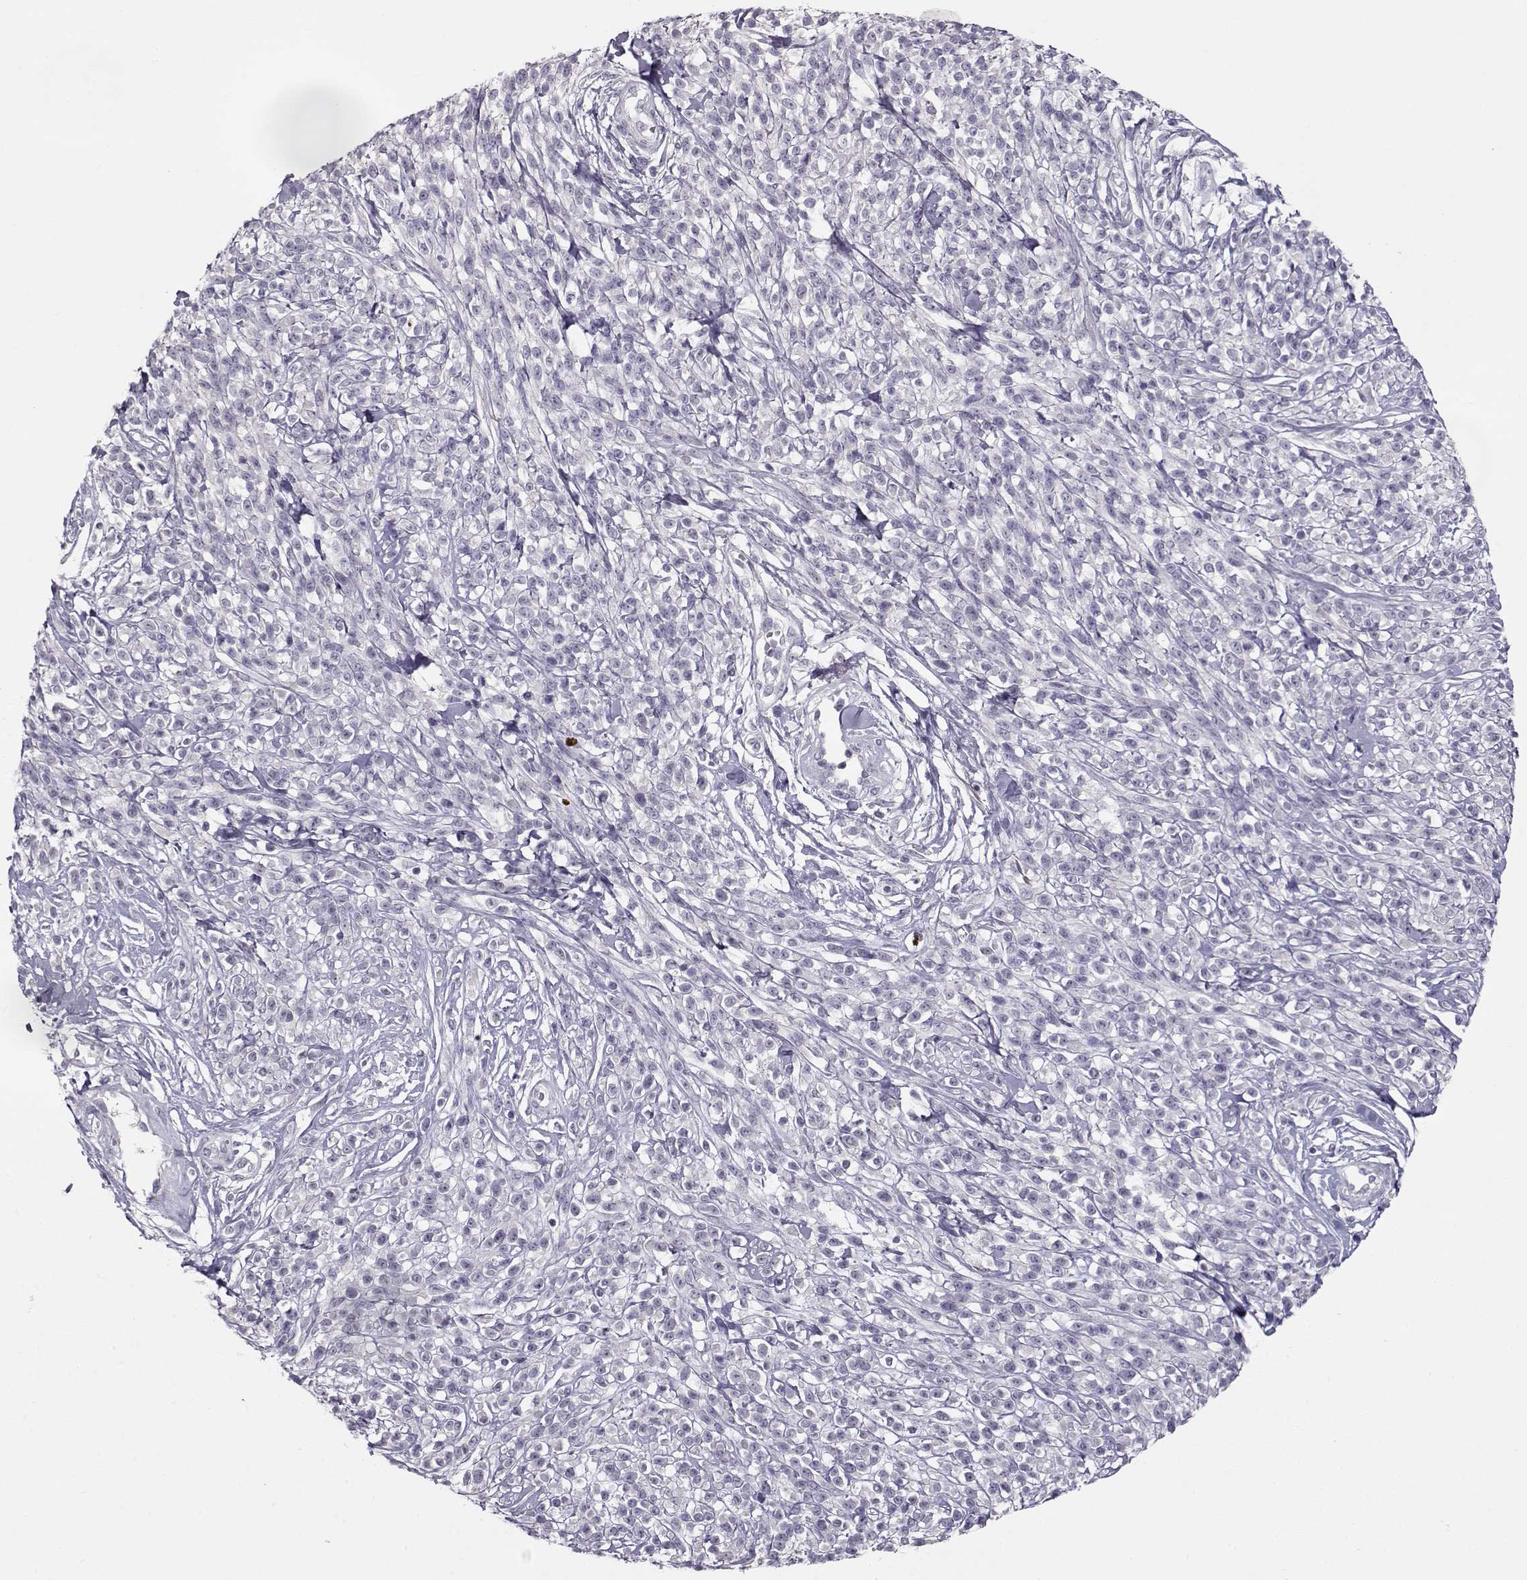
{"staining": {"intensity": "negative", "quantity": "none", "location": "none"}, "tissue": "melanoma", "cell_type": "Tumor cells", "image_type": "cancer", "snomed": [{"axis": "morphology", "description": "Malignant melanoma, NOS"}, {"axis": "topography", "description": "Skin"}, {"axis": "topography", "description": "Skin of trunk"}], "caption": "Human melanoma stained for a protein using IHC shows no positivity in tumor cells.", "gene": "GRK1", "patient": {"sex": "male", "age": 74}}